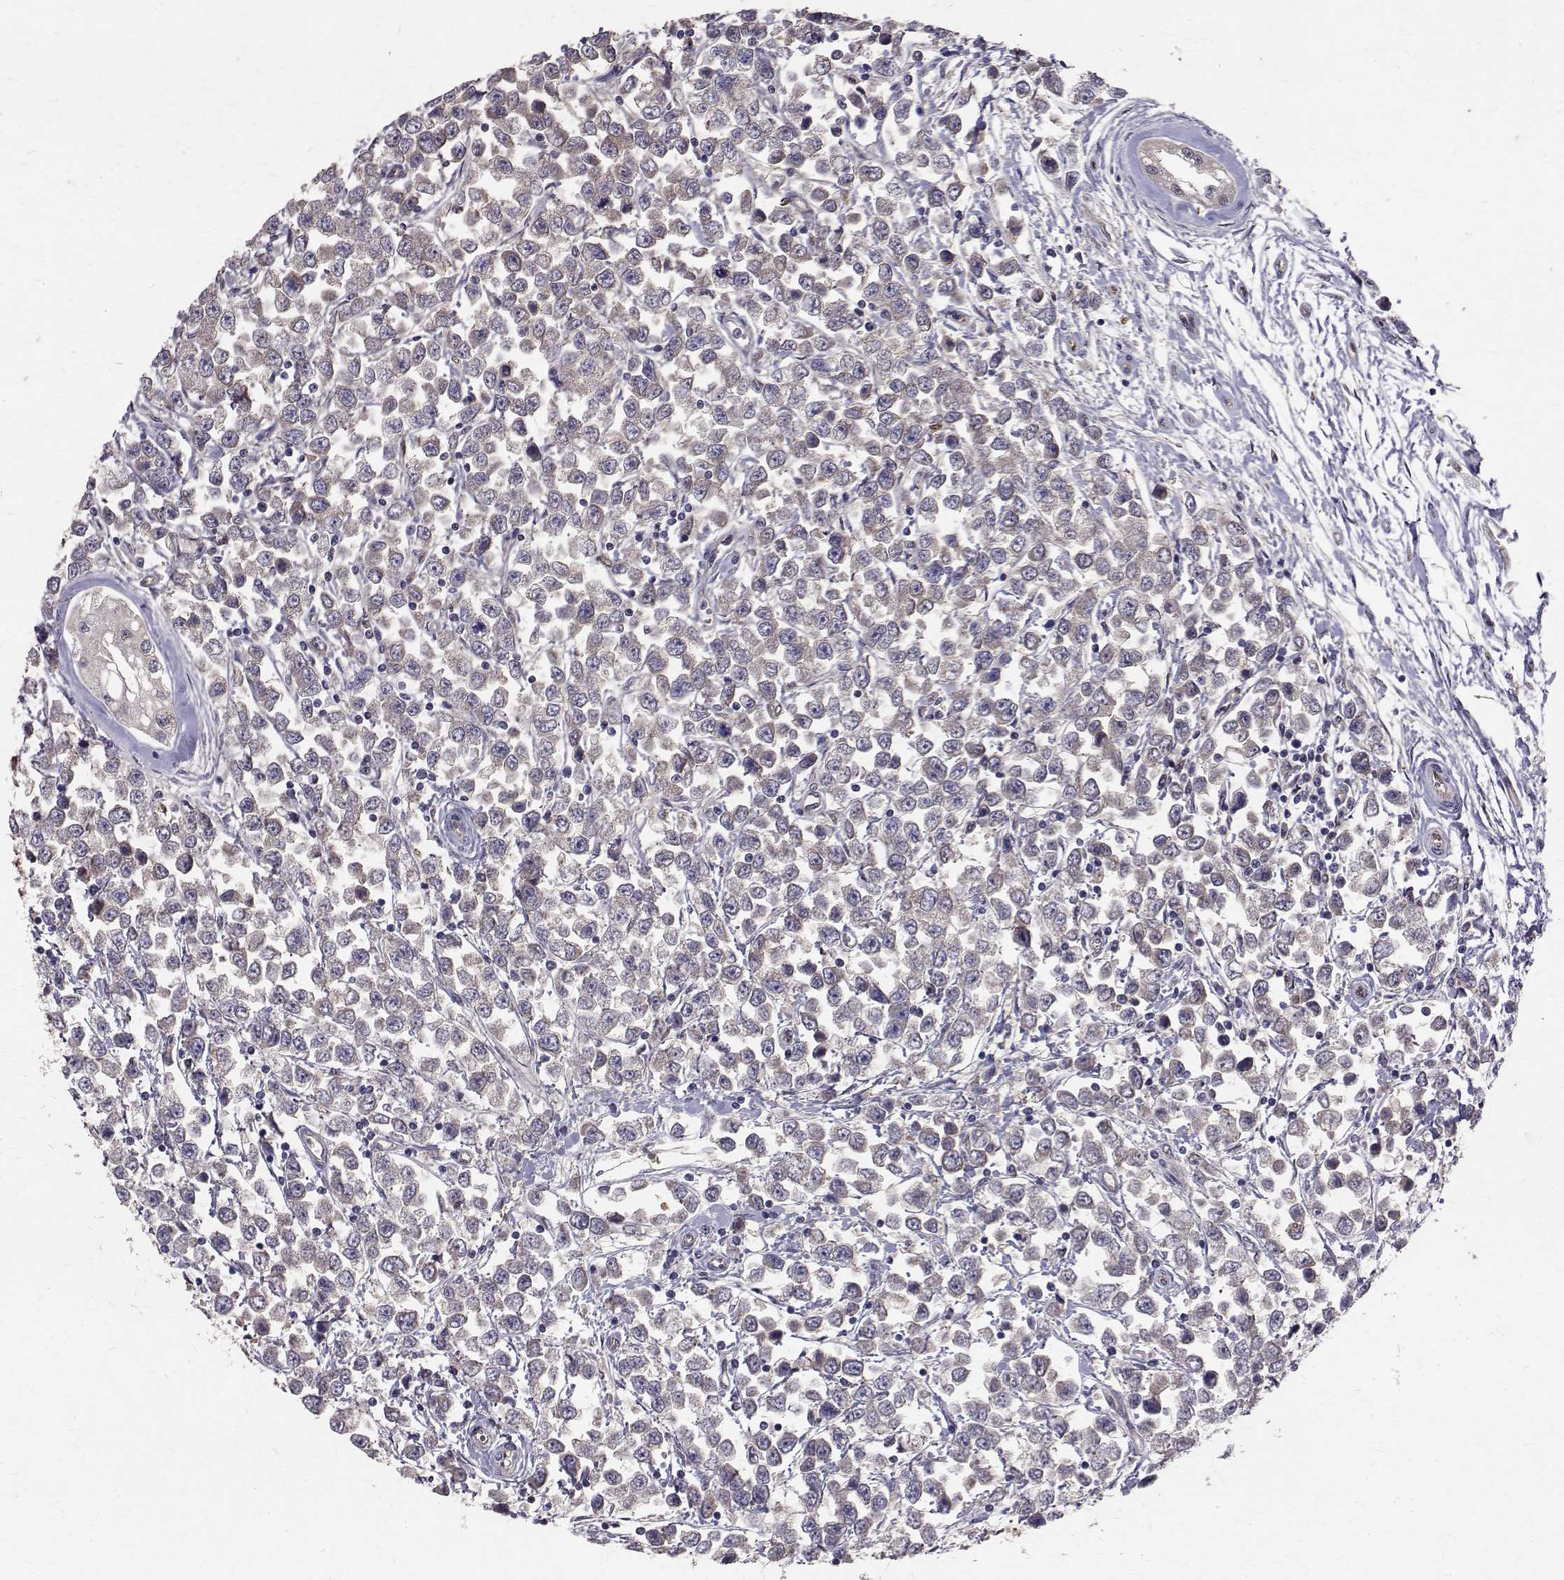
{"staining": {"intensity": "negative", "quantity": "none", "location": "none"}, "tissue": "testis cancer", "cell_type": "Tumor cells", "image_type": "cancer", "snomed": [{"axis": "morphology", "description": "Seminoma, NOS"}, {"axis": "topography", "description": "Testis"}], "caption": "Tumor cells are negative for brown protein staining in testis cancer (seminoma).", "gene": "FARSB", "patient": {"sex": "male", "age": 34}}